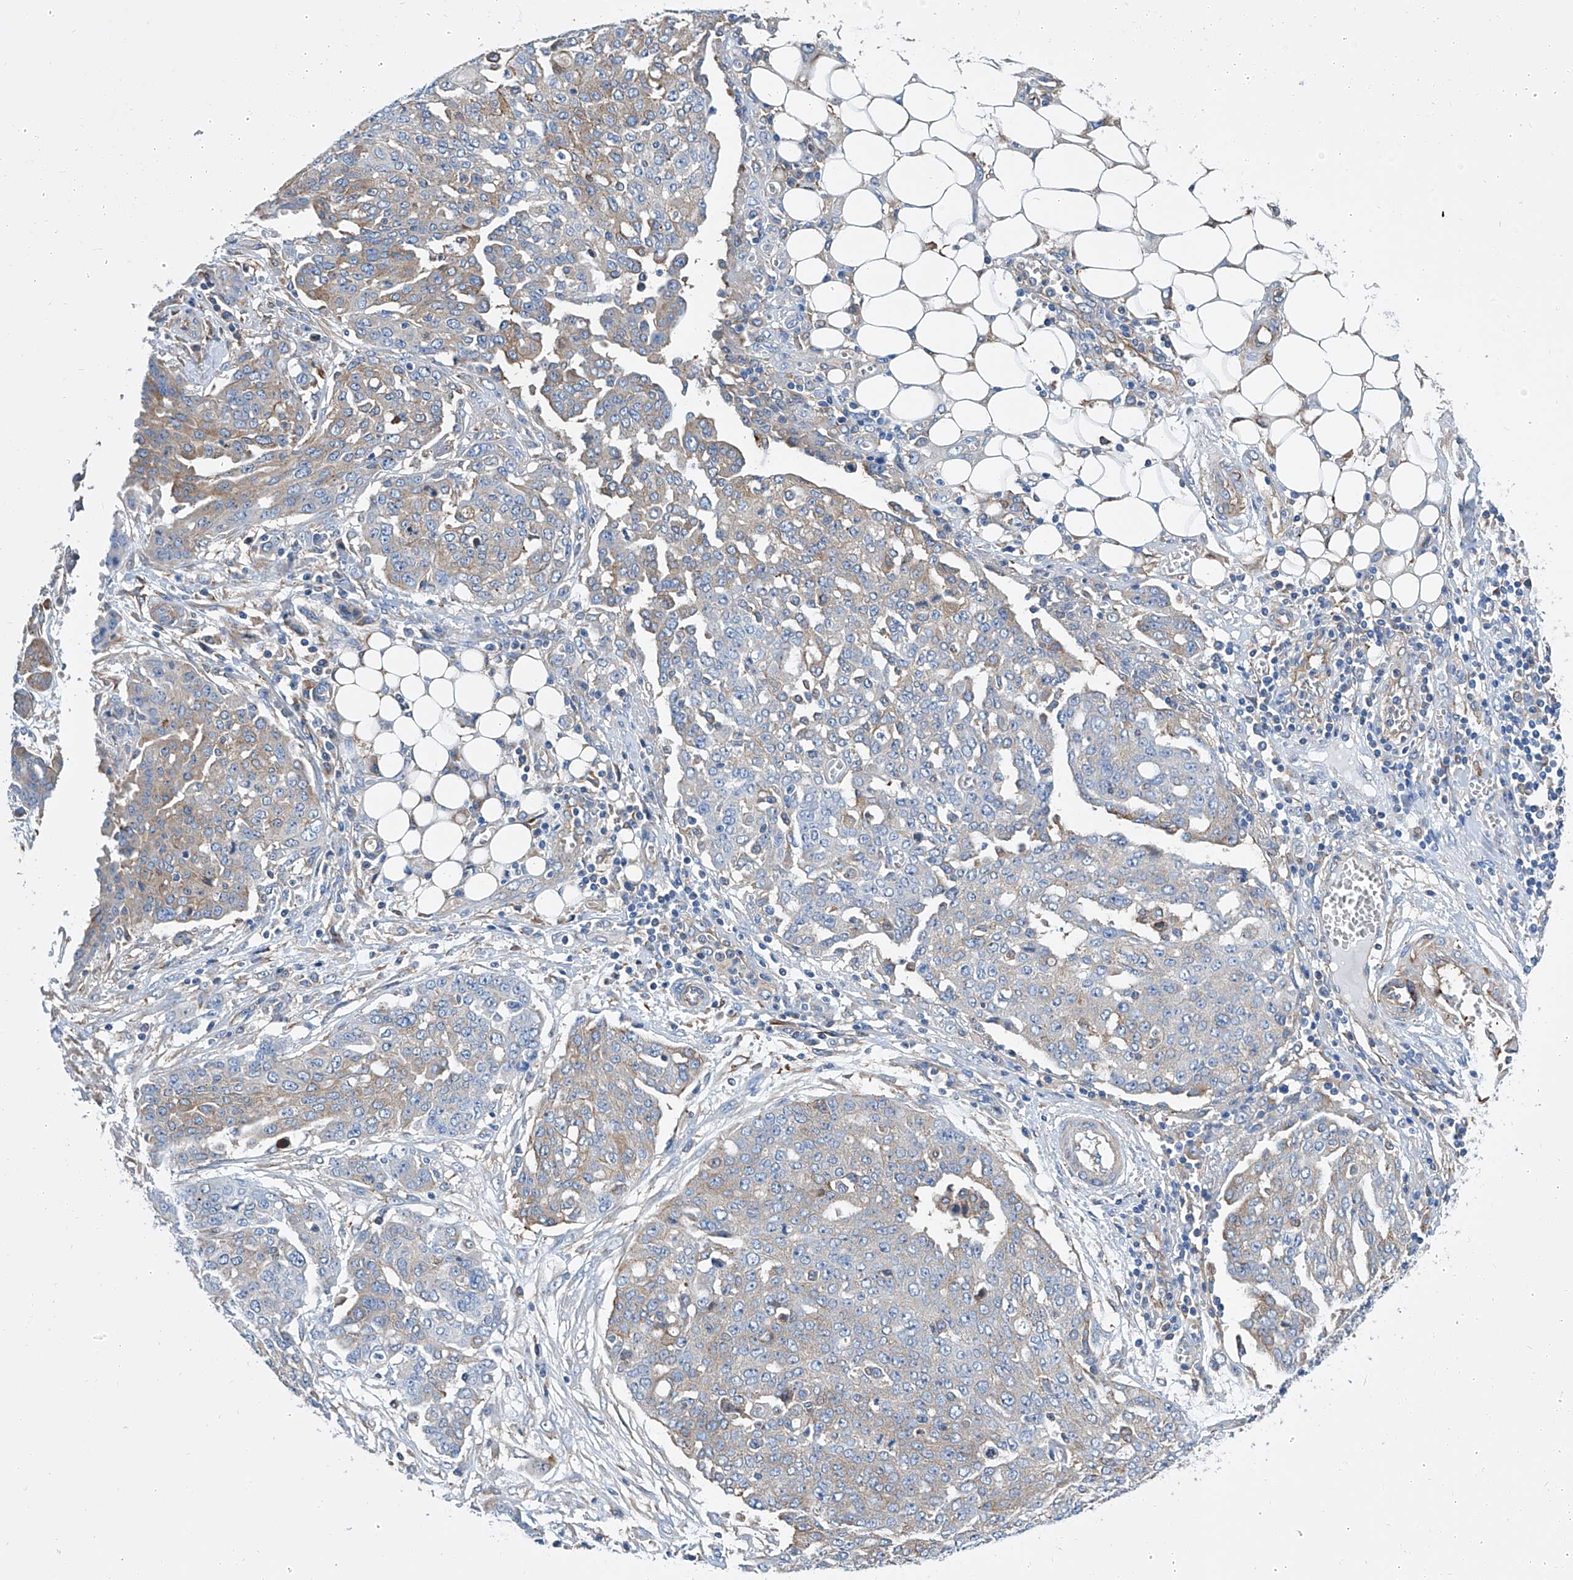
{"staining": {"intensity": "weak", "quantity": "<25%", "location": "cytoplasmic/membranous"}, "tissue": "ovarian cancer", "cell_type": "Tumor cells", "image_type": "cancer", "snomed": [{"axis": "morphology", "description": "Cystadenocarcinoma, serous, NOS"}, {"axis": "topography", "description": "Soft tissue"}, {"axis": "topography", "description": "Ovary"}], "caption": "This is an immunohistochemistry image of human ovarian cancer (serous cystadenocarcinoma). There is no staining in tumor cells.", "gene": "GPT", "patient": {"sex": "female", "age": 57}}